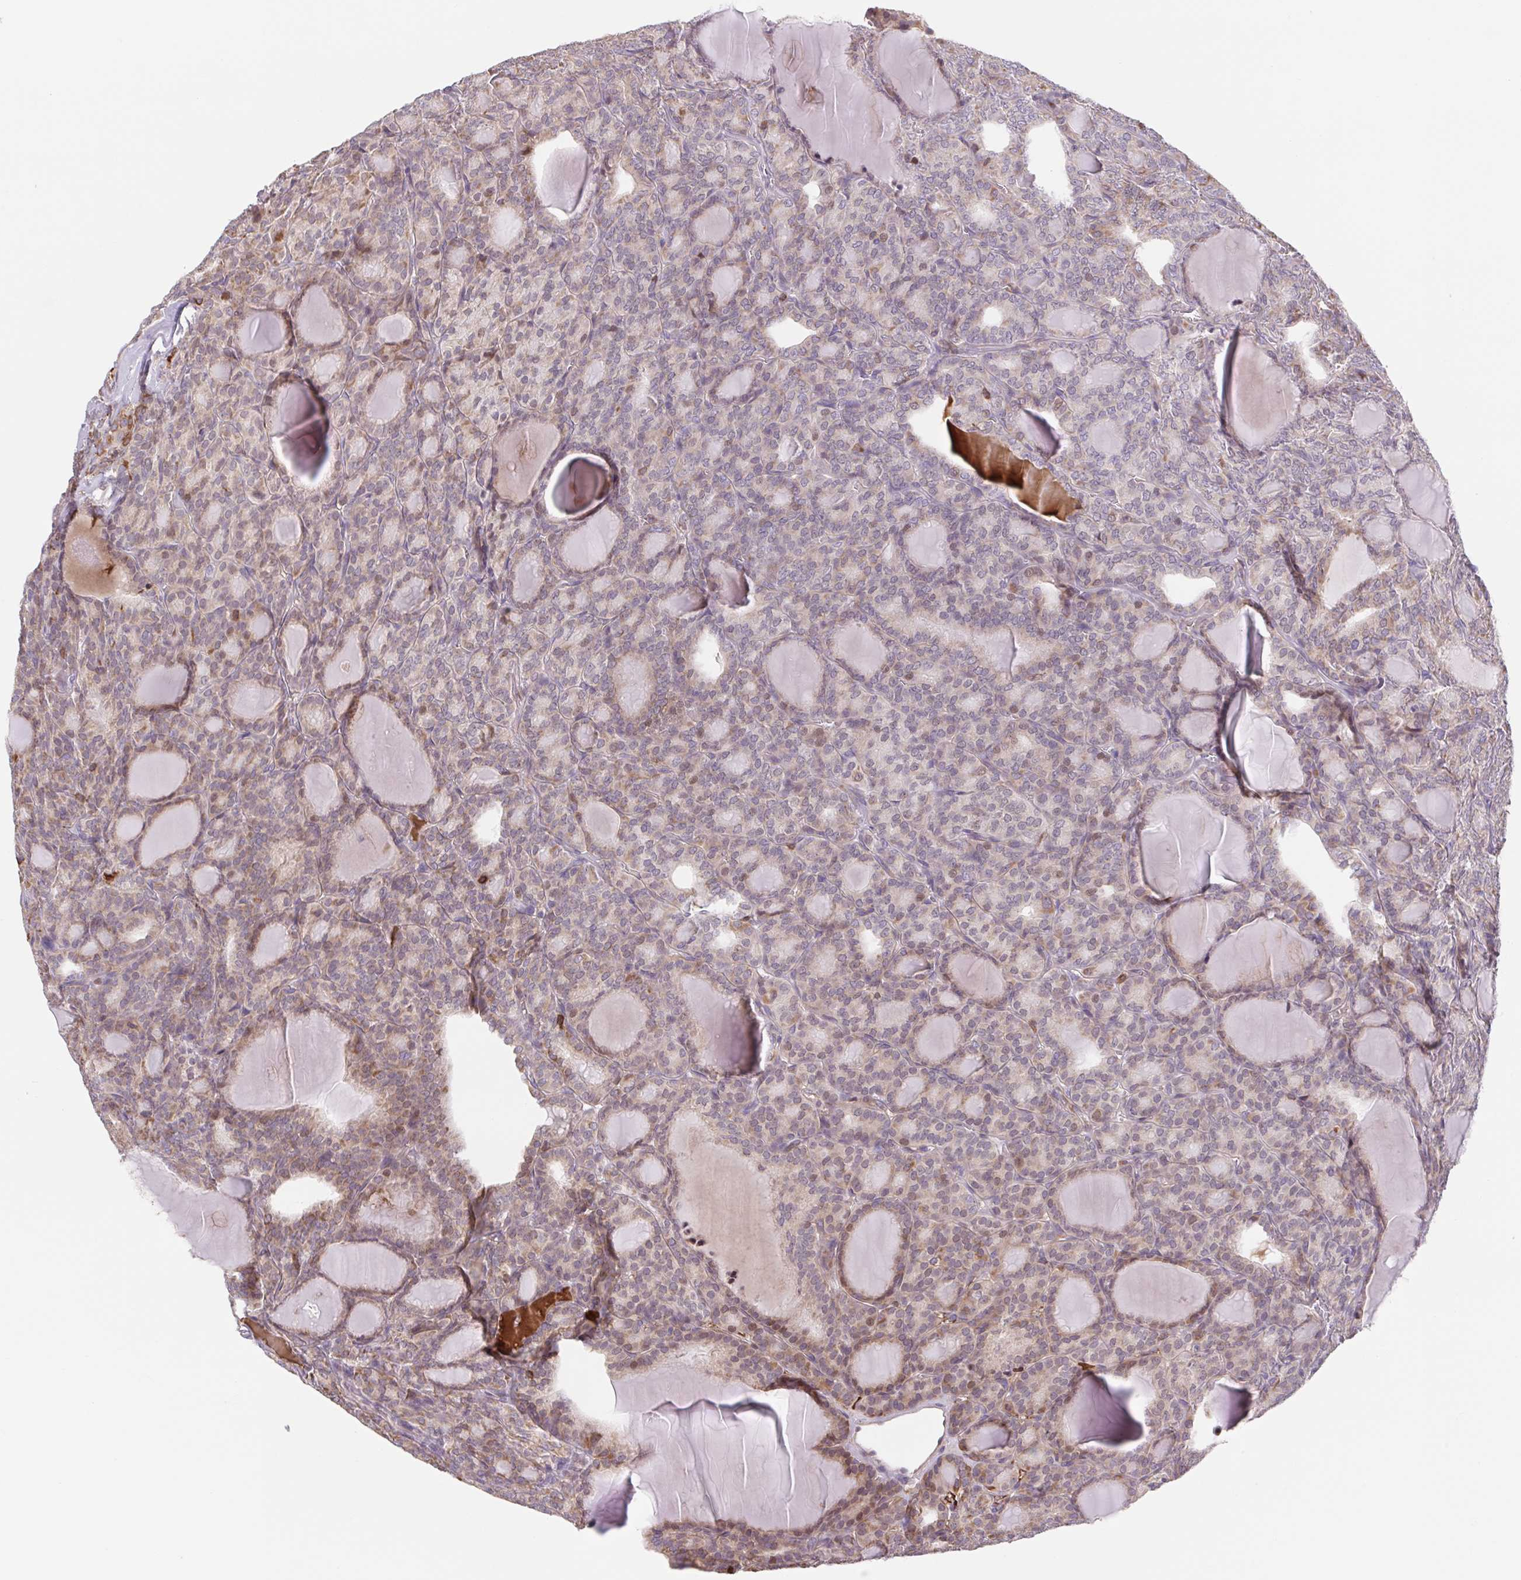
{"staining": {"intensity": "moderate", "quantity": "25%-75%", "location": "cytoplasmic/membranous,nuclear"}, "tissue": "thyroid cancer", "cell_type": "Tumor cells", "image_type": "cancer", "snomed": [{"axis": "morphology", "description": "Follicular adenoma carcinoma, NOS"}, {"axis": "topography", "description": "Thyroid gland"}], "caption": "Immunohistochemistry of human follicular adenoma carcinoma (thyroid) shows medium levels of moderate cytoplasmic/membranous and nuclear staining in about 25%-75% of tumor cells.", "gene": "TPRG1", "patient": {"sex": "male", "age": 74}}